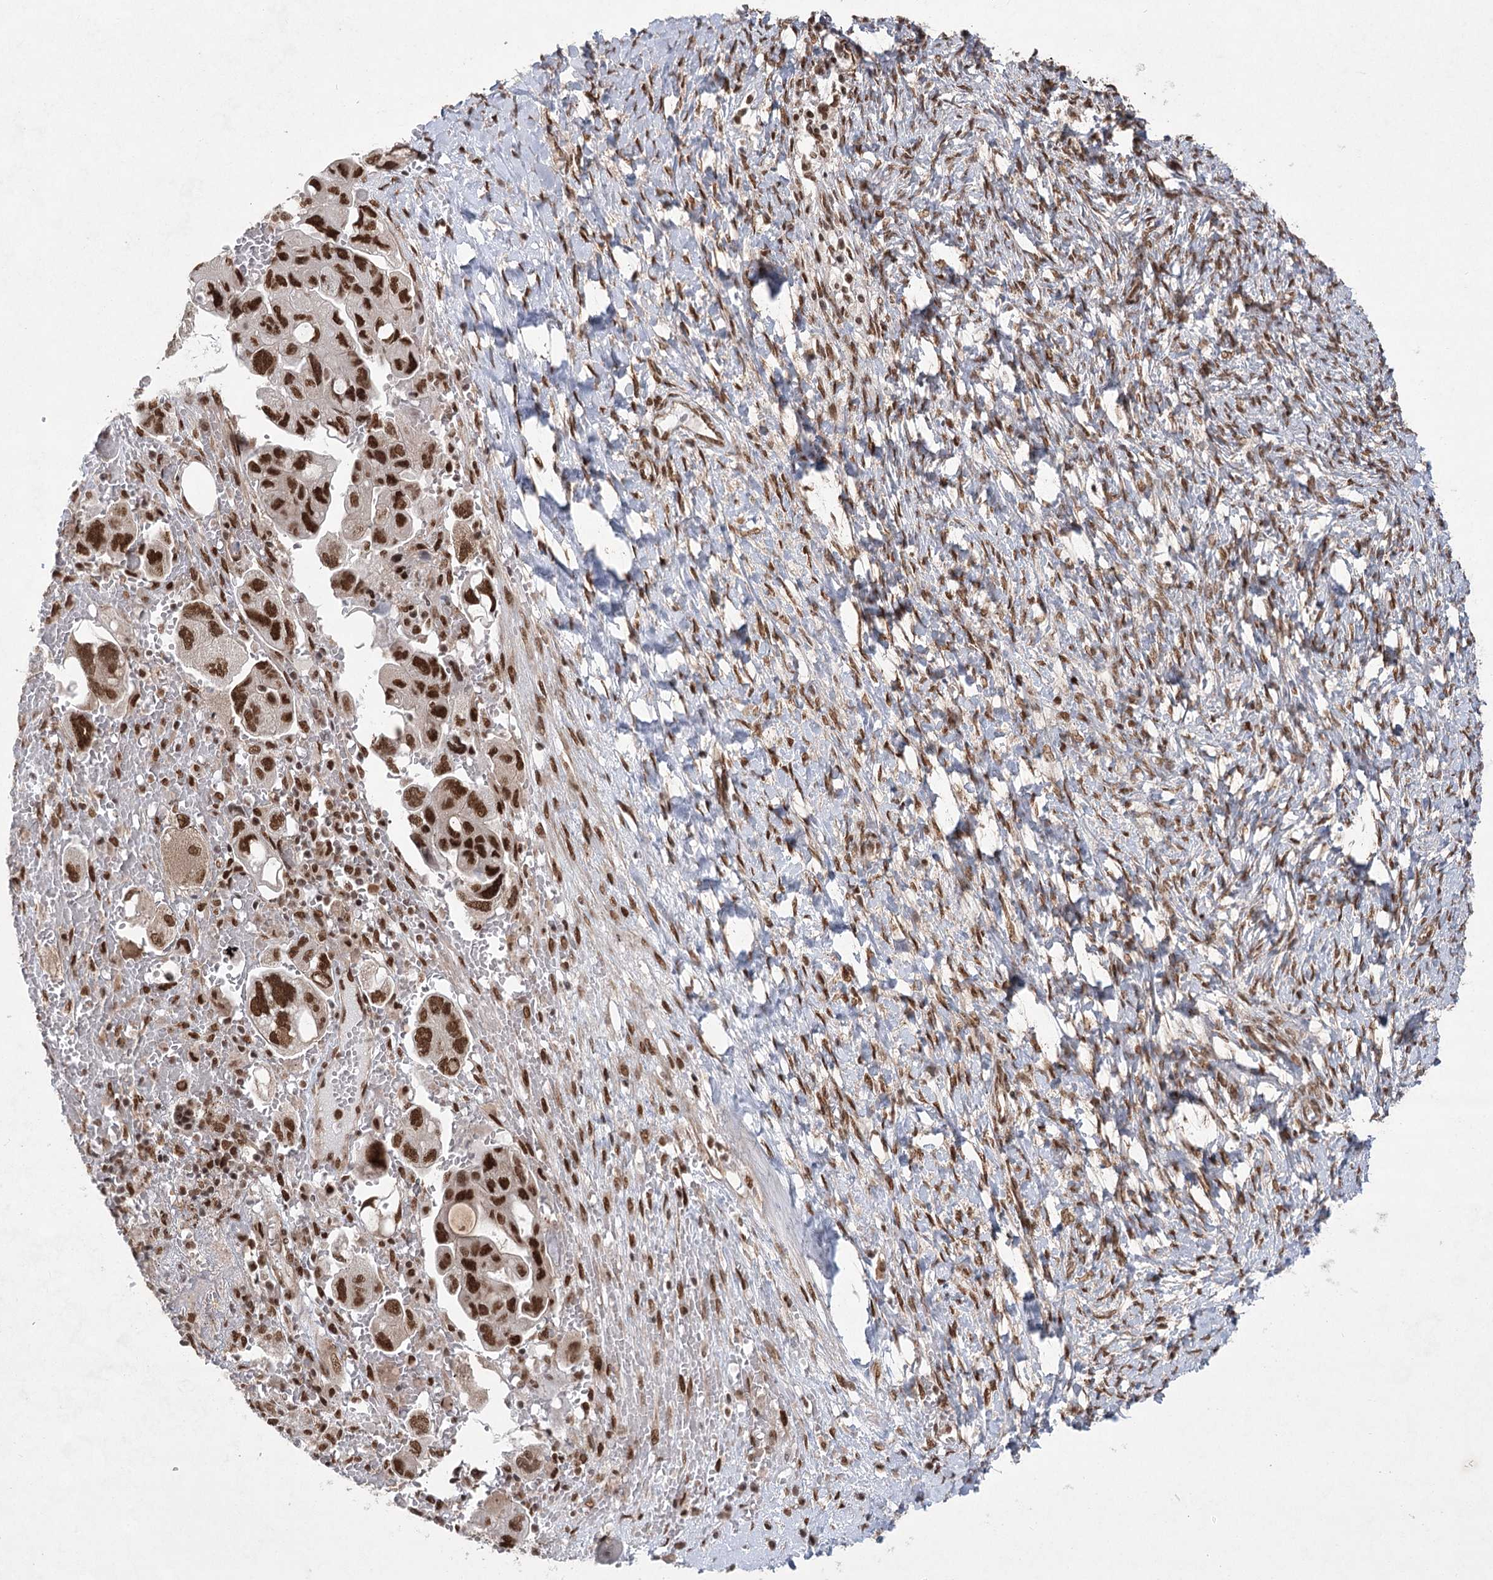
{"staining": {"intensity": "strong", "quantity": ">75%", "location": "nuclear"}, "tissue": "ovarian cancer", "cell_type": "Tumor cells", "image_type": "cancer", "snomed": [{"axis": "morphology", "description": "Carcinoma, NOS"}, {"axis": "morphology", "description": "Cystadenocarcinoma, serous, NOS"}, {"axis": "topography", "description": "Ovary"}], "caption": "Ovarian serous cystadenocarcinoma stained with DAB immunohistochemistry displays high levels of strong nuclear staining in about >75% of tumor cells.", "gene": "ZCCHC8", "patient": {"sex": "female", "age": 69}}